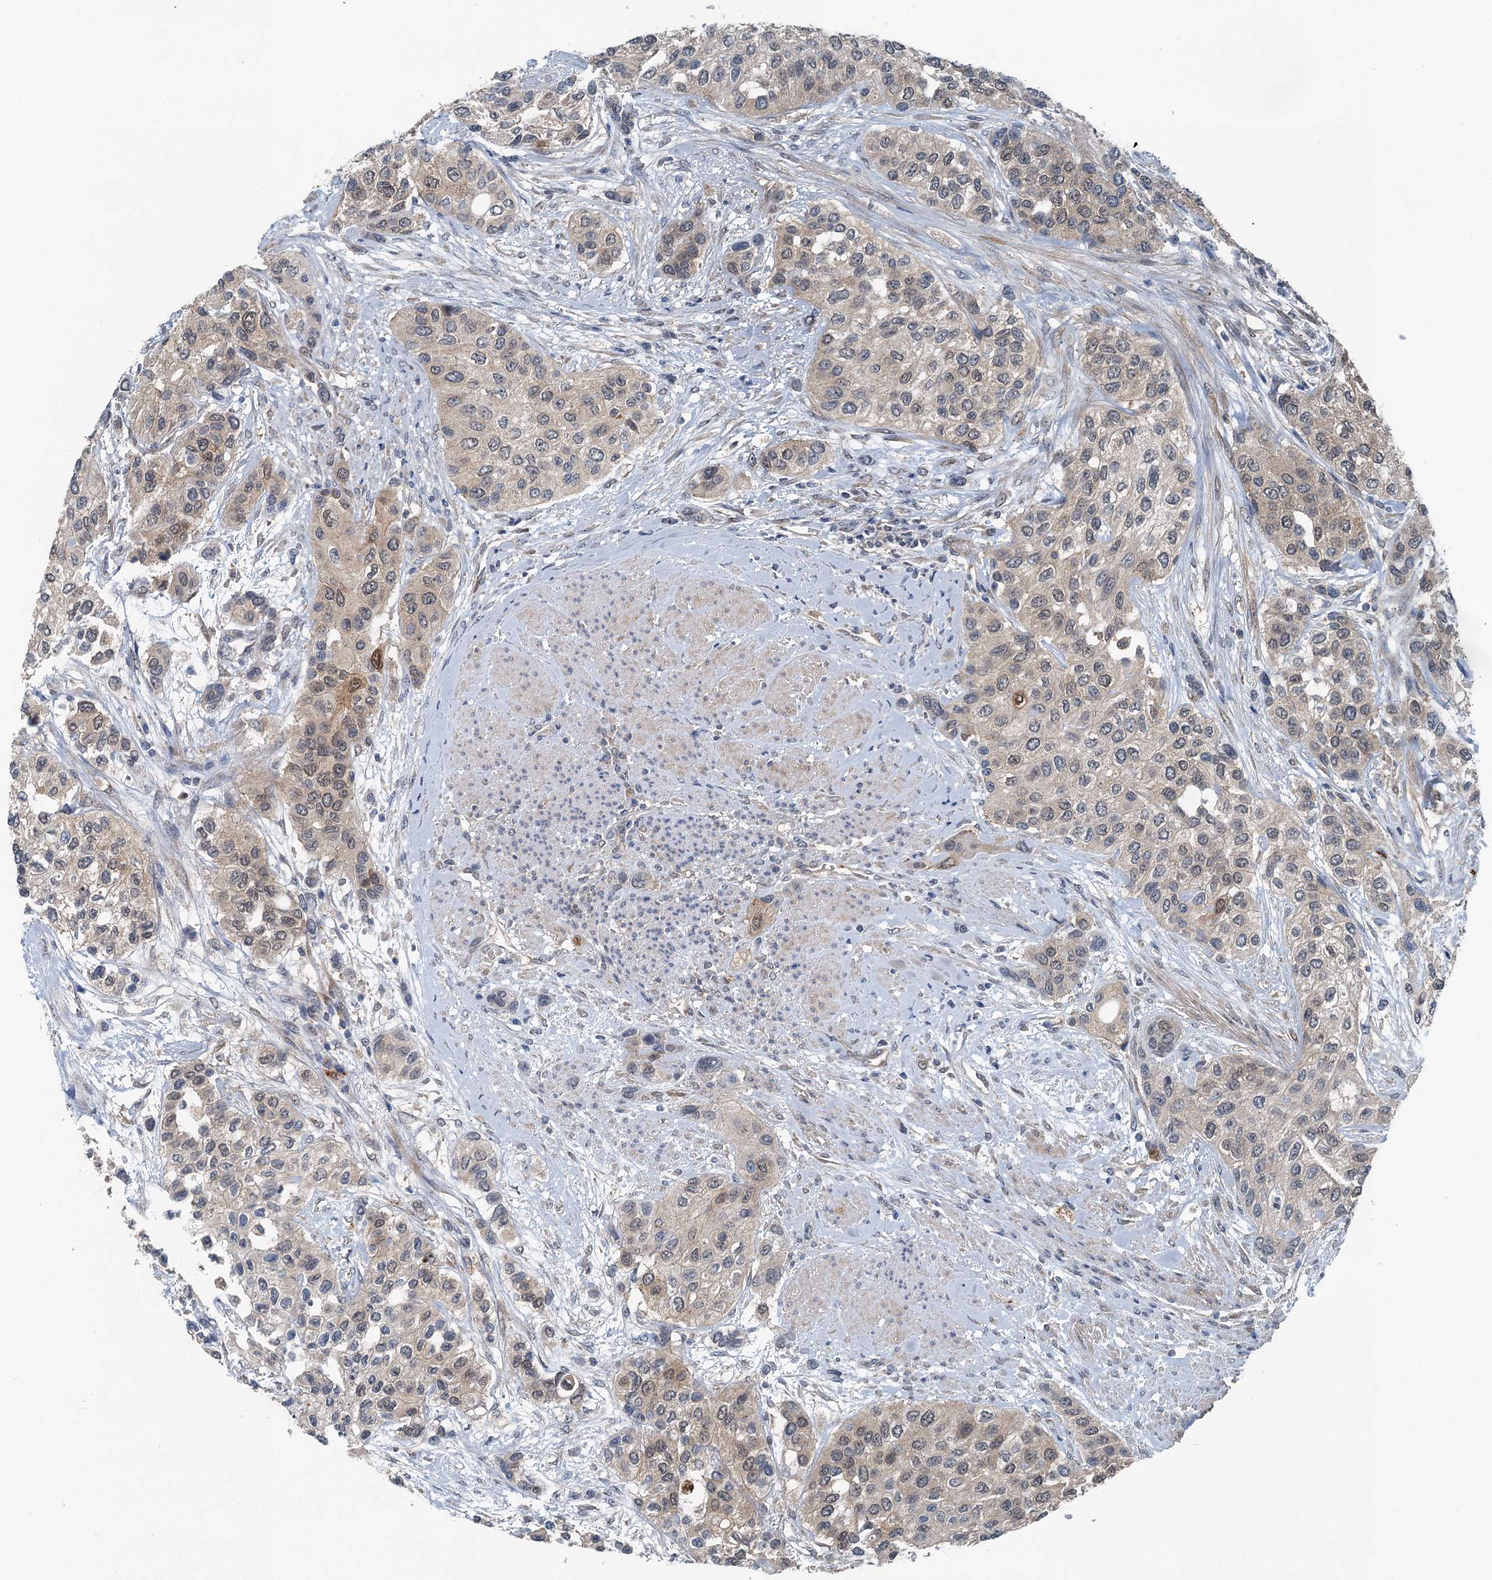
{"staining": {"intensity": "weak", "quantity": ">75%", "location": "cytoplasmic/membranous,nuclear"}, "tissue": "urothelial cancer", "cell_type": "Tumor cells", "image_type": "cancer", "snomed": [{"axis": "morphology", "description": "Normal tissue, NOS"}, {"axis": "morphology", "description": "Urothelial carcinoma, High grade"}, {"axis": "topography", "description": "Vascular tissue"}, {"axis": "topography", "description": "Urinary bladder"}], "caption": "Weak cytoplasmic/membranous and nuclear protein positivity is seen in about >75% of tumor cells in high-grade urothelial carcinoma.", "gene": "GCLM", "patient": {"sex": "female", "age": 56}}